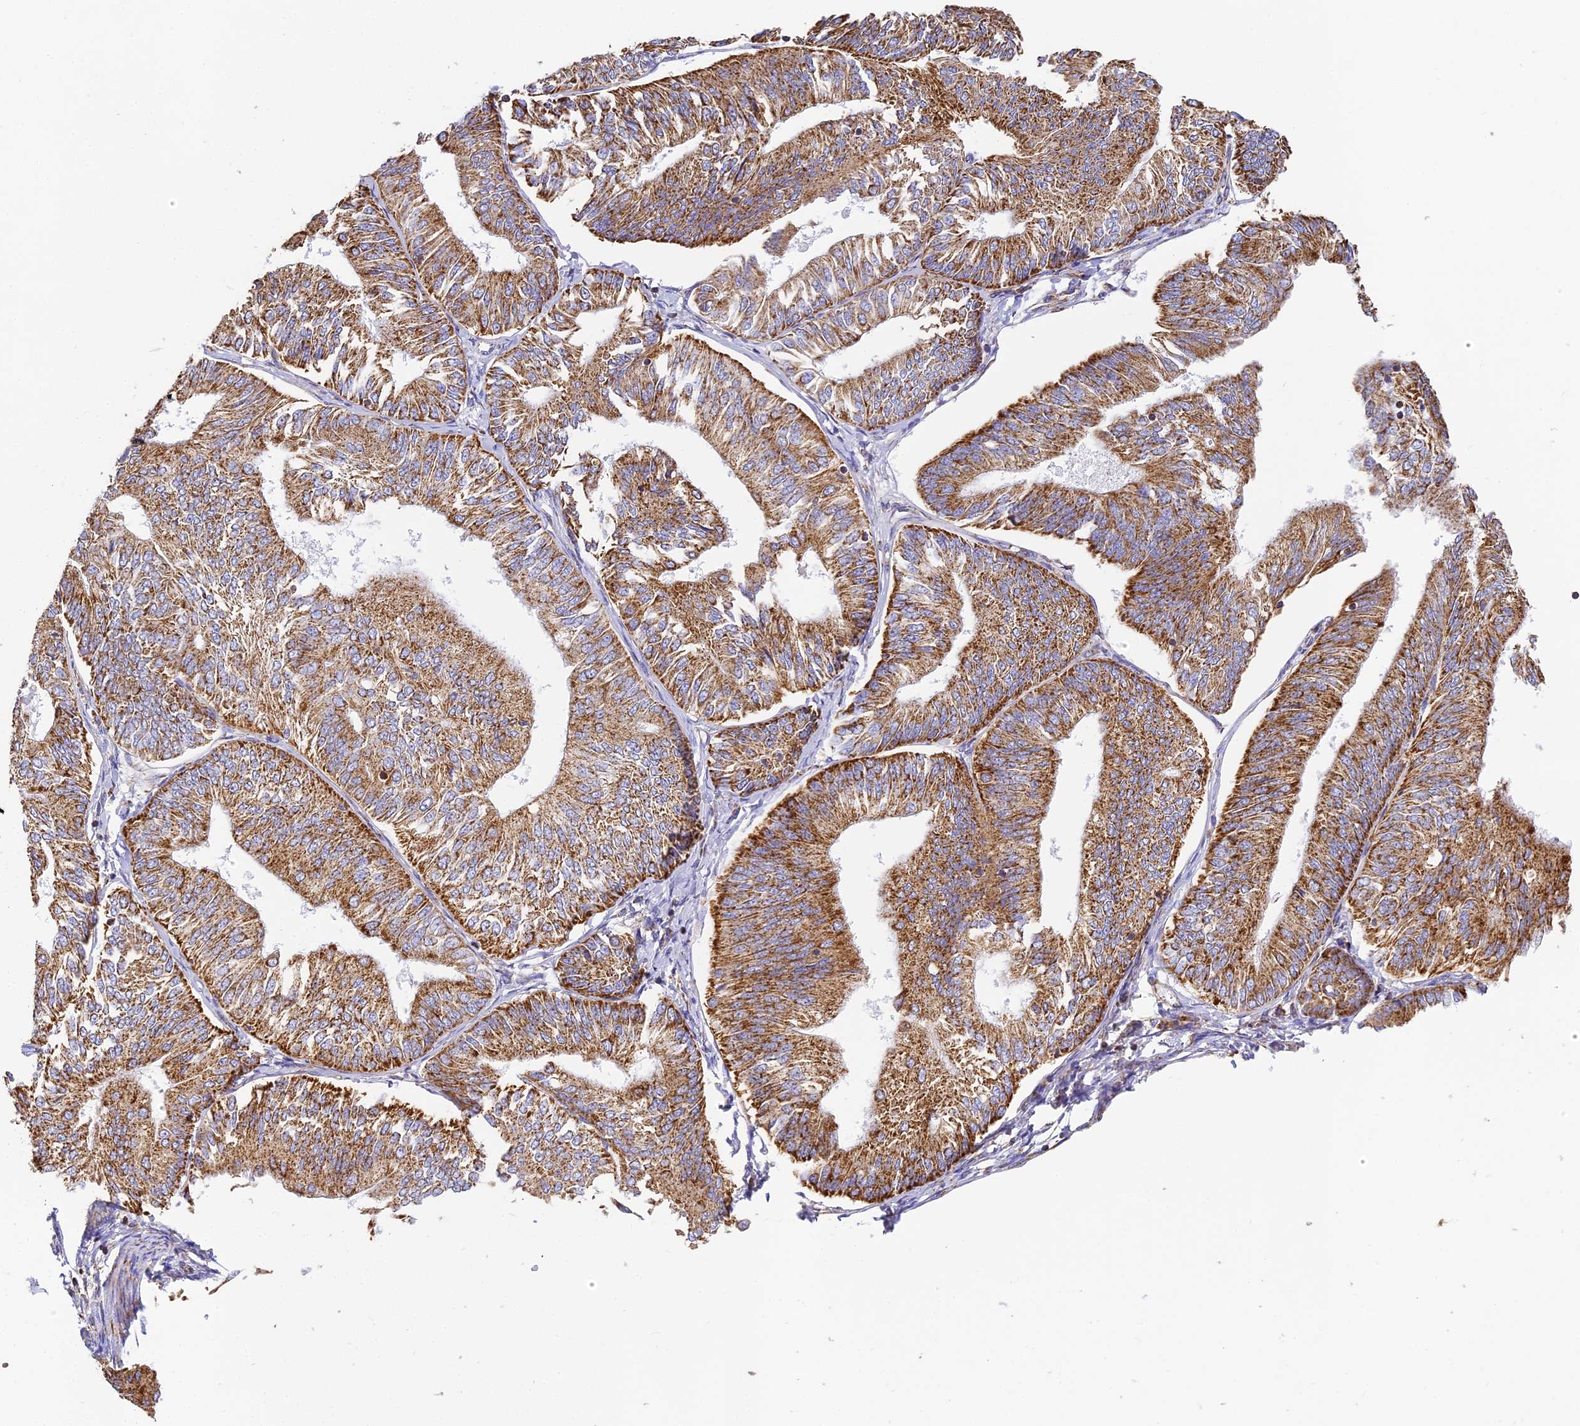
{"staining": {"intensity": "moderate", "quantity": ">75%", "location": "cytoplasmic/membranous"}, "tissue": "endometrial cancer", "cell_type": "Tumor cells", "image_type": "cancer", "snomed": [{"axis": "morphology", "description": "Adenocarcinoma, NOS"}, {"axis": "topography", "description": "Endometrium"}], "caption": "Immunohistochemistry (IHC) of endometrial cancer exhibits medium levels of moderate cytoplasmic/membranous expression in approximately >75% of tumor cells.", "gene": "COX6C", "patient": {"sex": "female", "age": 58}}